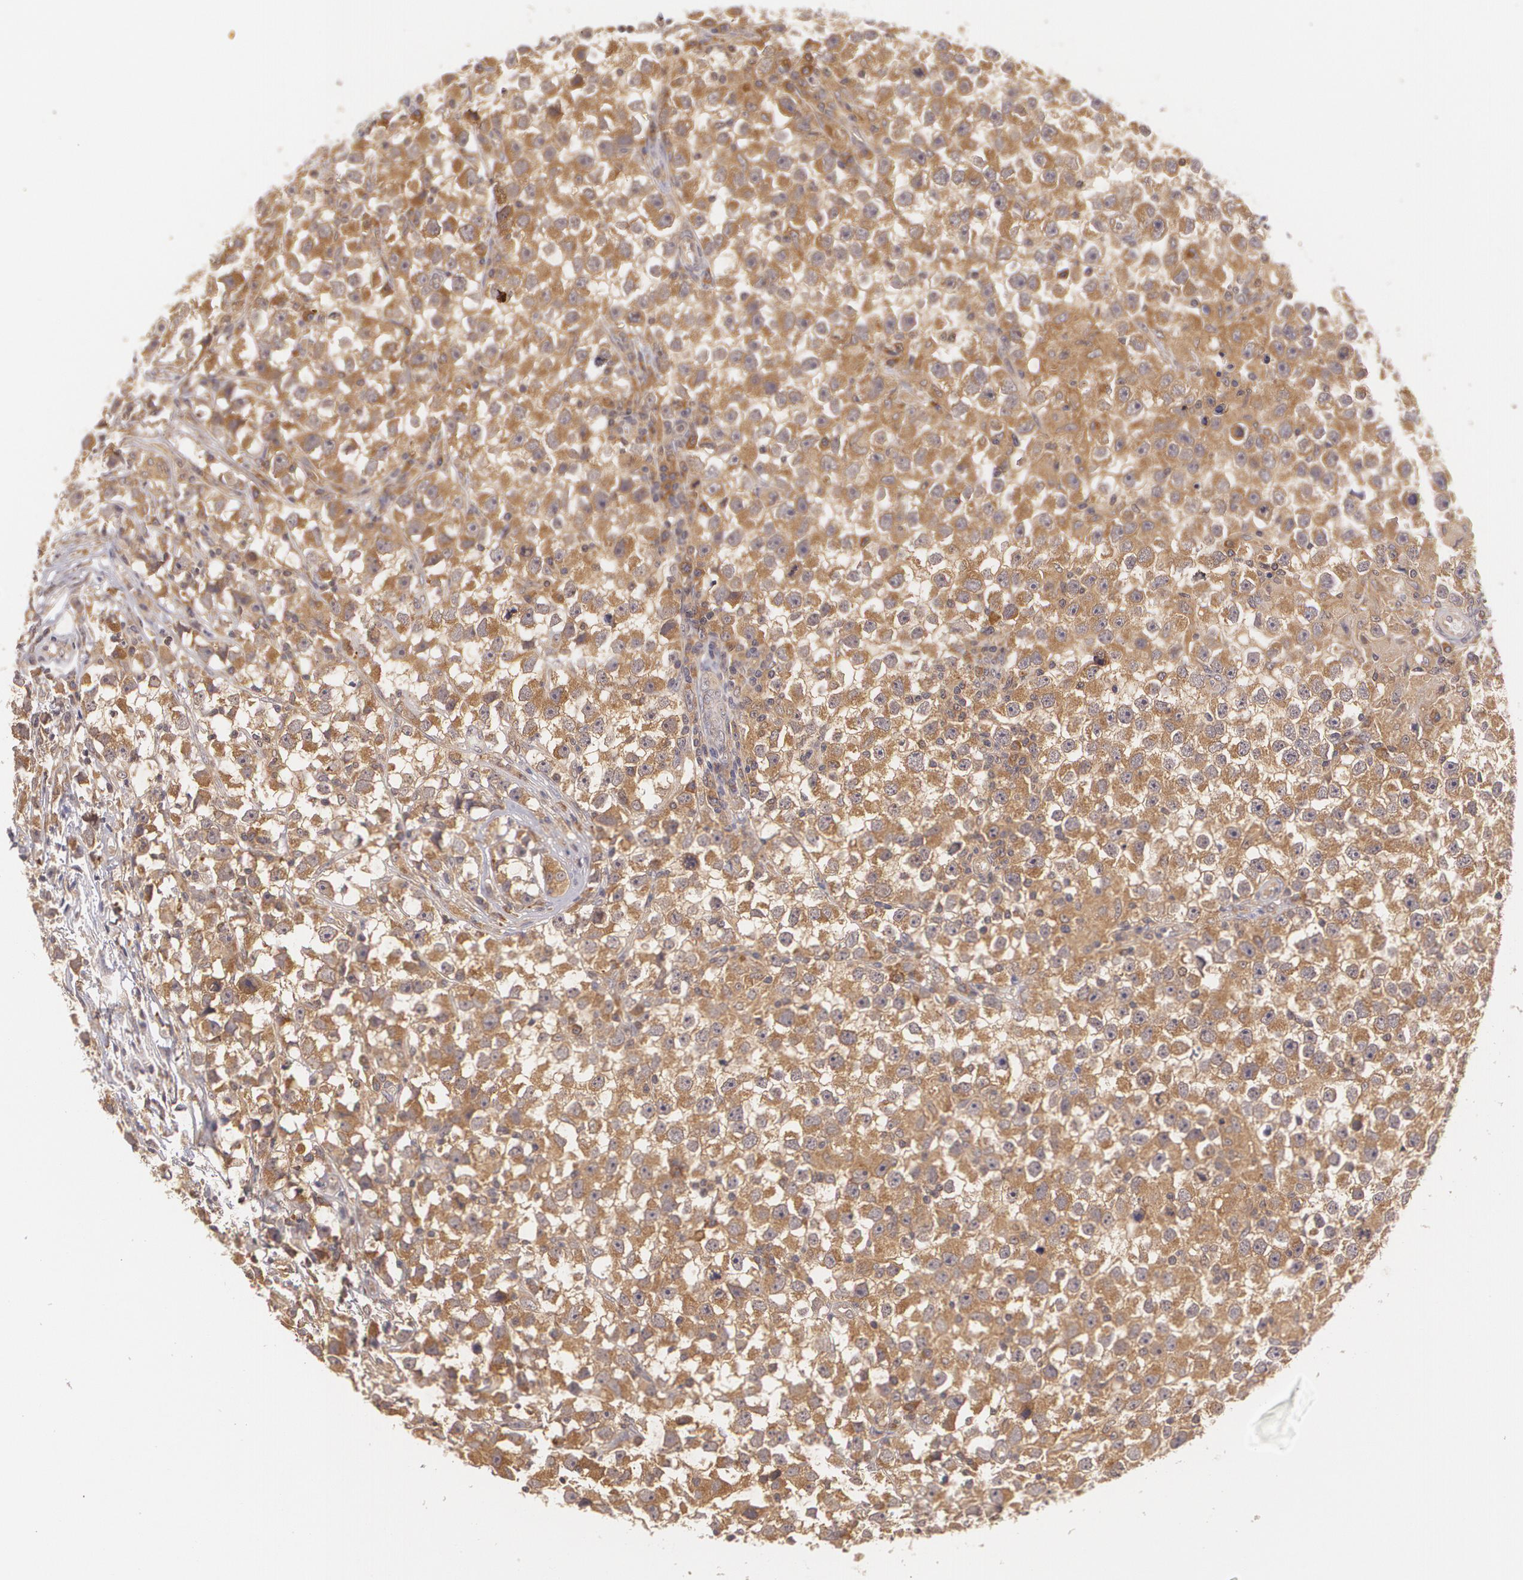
{"staining": {"intensity": "moderate", "quantity": ">75%", "location": "cytoplasmic/membranous"}, "tissue": "testis cancer", "cell_type": "Tumor cells", "image_type": "cancer", "snomed": [{"axis": "morphology", "description": "Seminoma, NOS"}, {"axis": "topography", "description": "Testis"}], "caption": "Protein expression analysis of human testis seminoma reveals moderate cytoplasmic/membranous expression in about >75% of tumor cells.", "gene": "CCL17", "patient": {"sex": "male", "age": 33}}